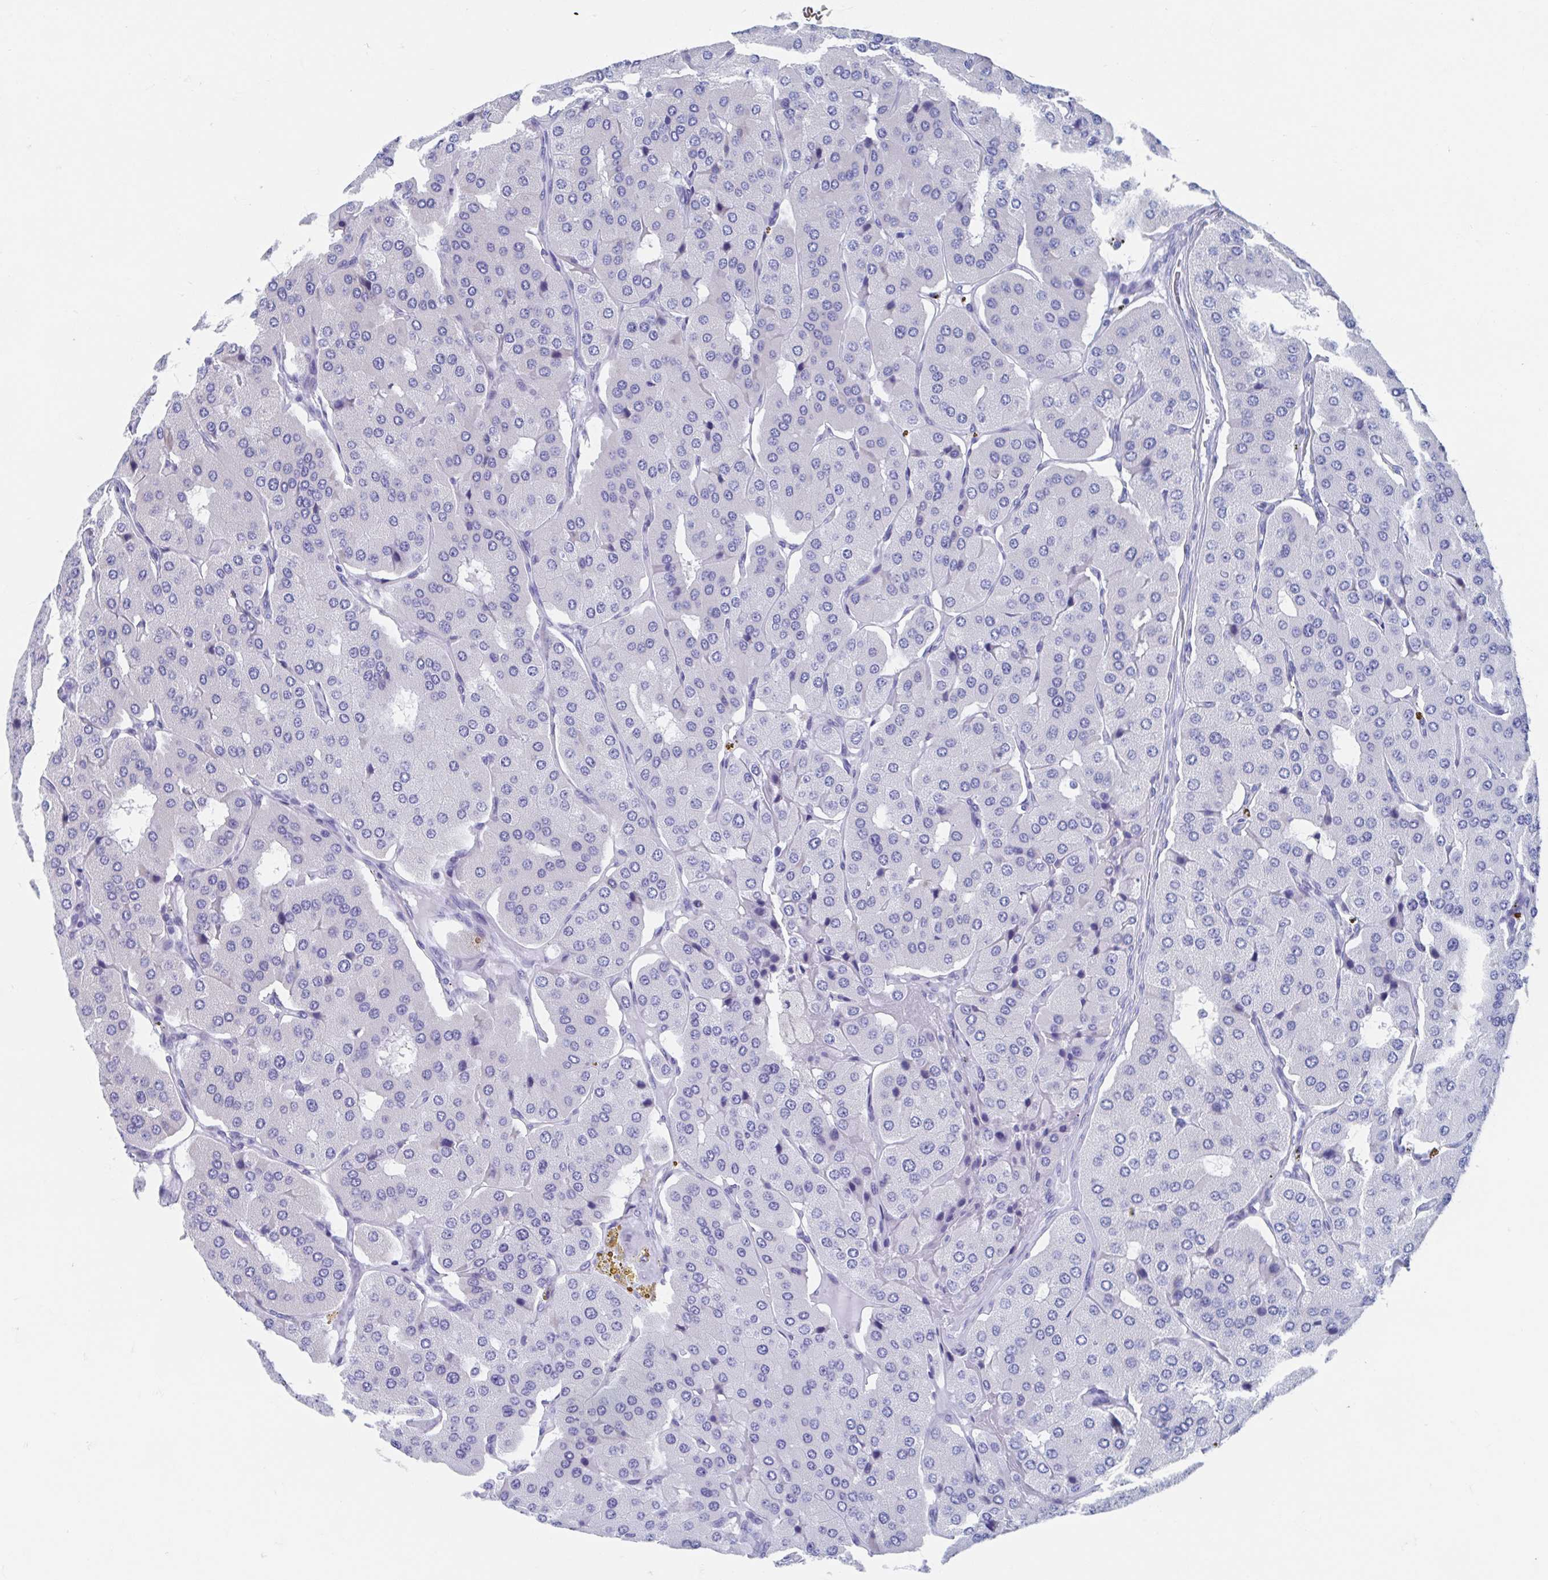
{"staining": {"intensity": "negative", "quantity": "none", "location": "none"}, "tissue": "parathyroid gland", "cell_type": "Glandular cells", "image_type": "normal", "snomed": [{"axis": "morphology", "description": "Normal tissue, NOS"}, {"axis": "morphology", "description": "Adenoma, NOS"}, {"axis": "topography", "description": "Parathyroid gland"}], "caption": "IHC photomicrograph of unremarkable human parathyroid gland stained for a protein (brown), which reveals no expression in glandular cells. (Brightfield microscopy of DAB (3,3'-diaminobenzidine) immunohistochemistry at high magnification).", "gene": "C10orf53", "patient": {"sex": "female", "age": 86}}